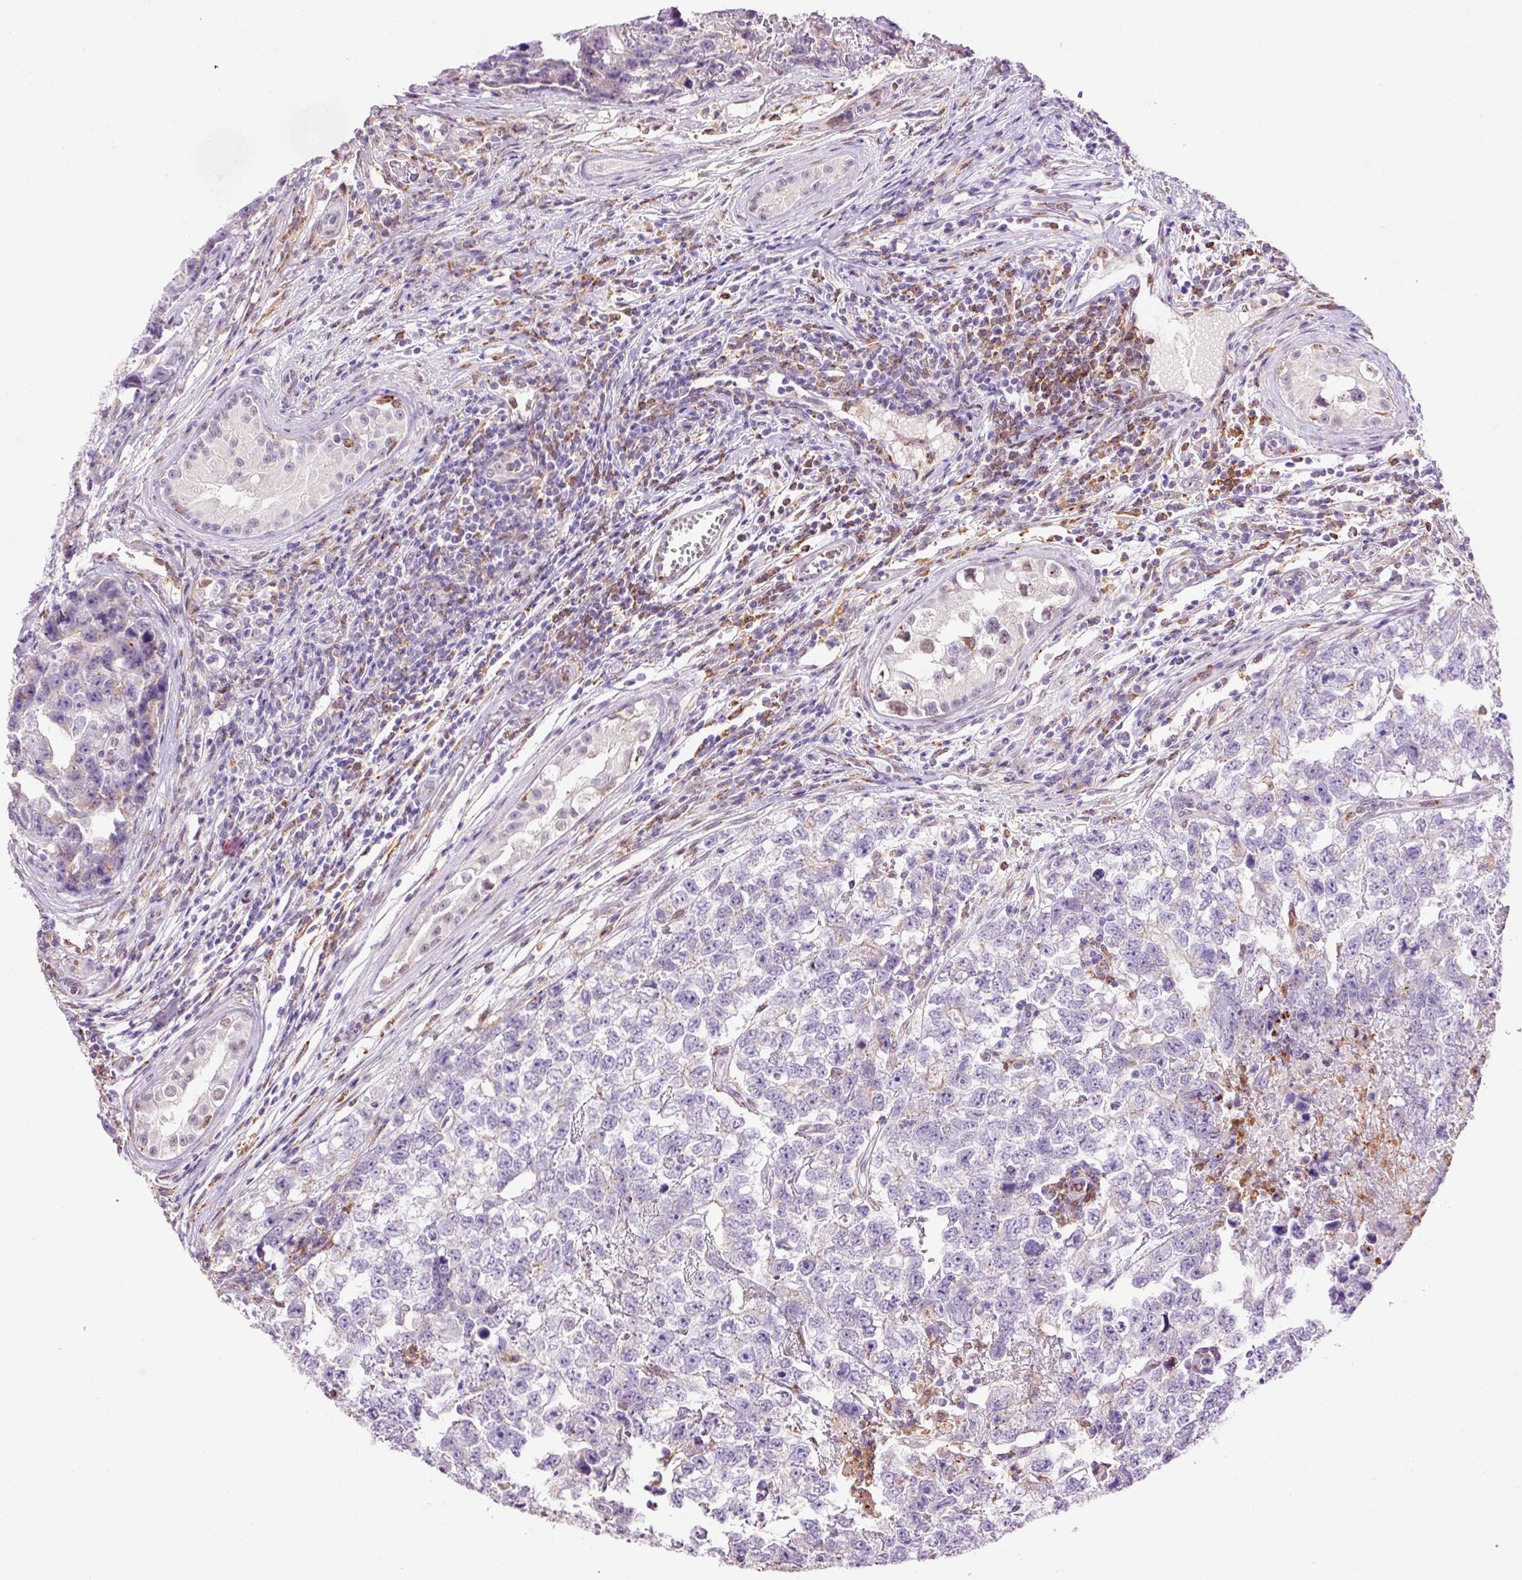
{"staining": {"intensity": "negative", "quantity": "none", "location": "none"}, "tissue": "testis cancer", "cell_type": "Tumor cells", "image_type": "cancer", "snomed": [{"axis": "morphology", "description": "Carcinoma, Embryonal, NOS"}, {"axis": "topography", "description": "Testis"}], "caption": "Tumor cells show no significant protein expression in embryonal carcinoma (testis).", "gene": "LY86", "patient": {"sex": "male", "age": 22}}